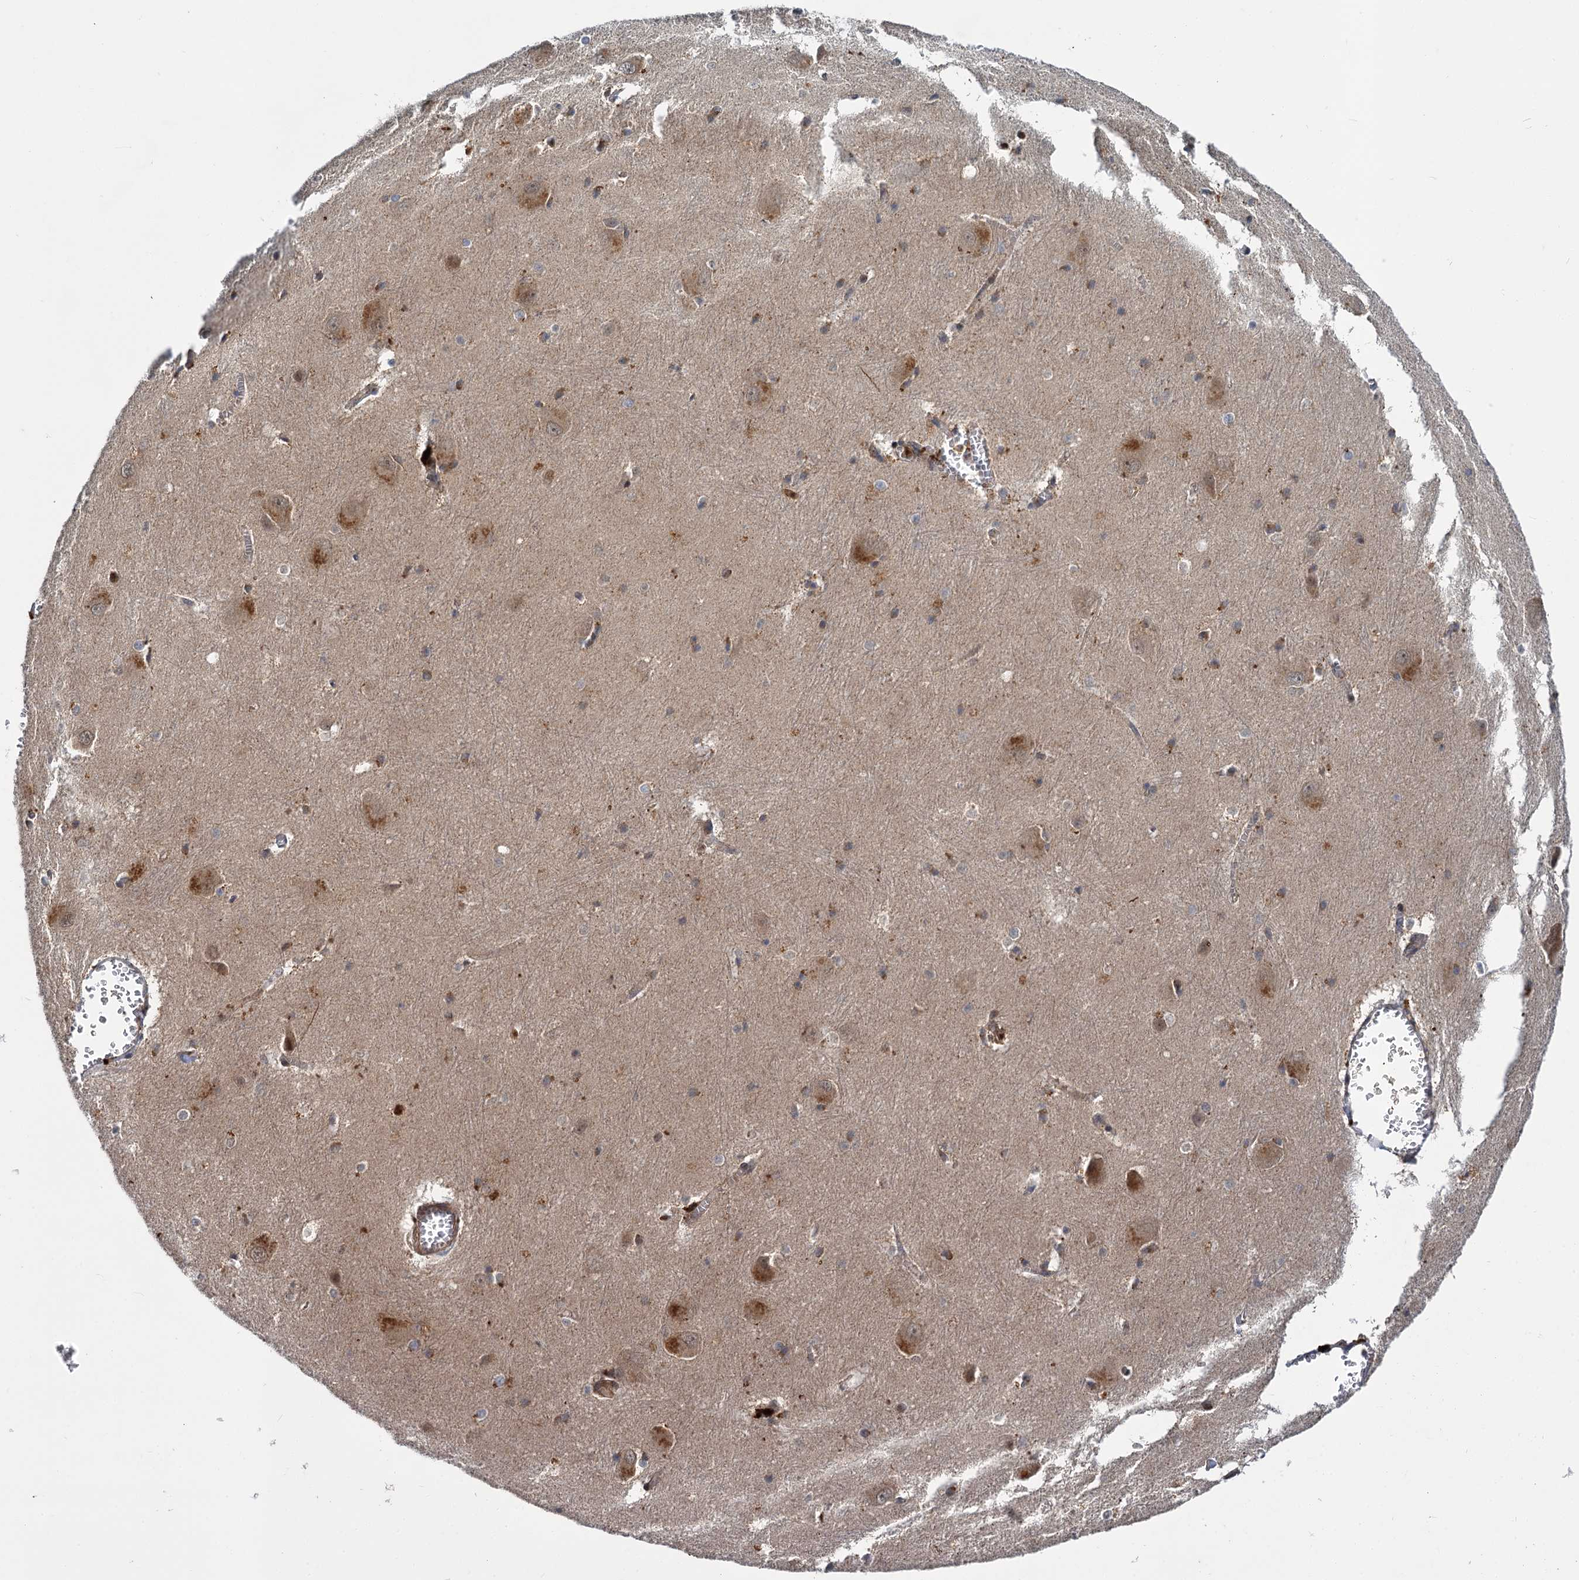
{"staining": {"intensity": "moderate", "quantity": "<25%", "location": "cytoplasmic/membranous"}, "tissue": "caudate", "cell_type": "Glial cells", "image_type": "normal", "snomed": [{"axis": "morphology", "description": "Normal tissue, NOS"}, {"axis": "topography", "description": "Lateral ventricle wall"}], "caption": "The immunohistochemical stain labels moderate cytoplasmic/membranous staining in glial cells of unremarkable caudate. (DAB (3,3'-diaminobenzidine) IHC, brown staining for protein, blue staining for nuclei).", "gene": "APBA2", "patient": {"sex": "male", "age": 37}}